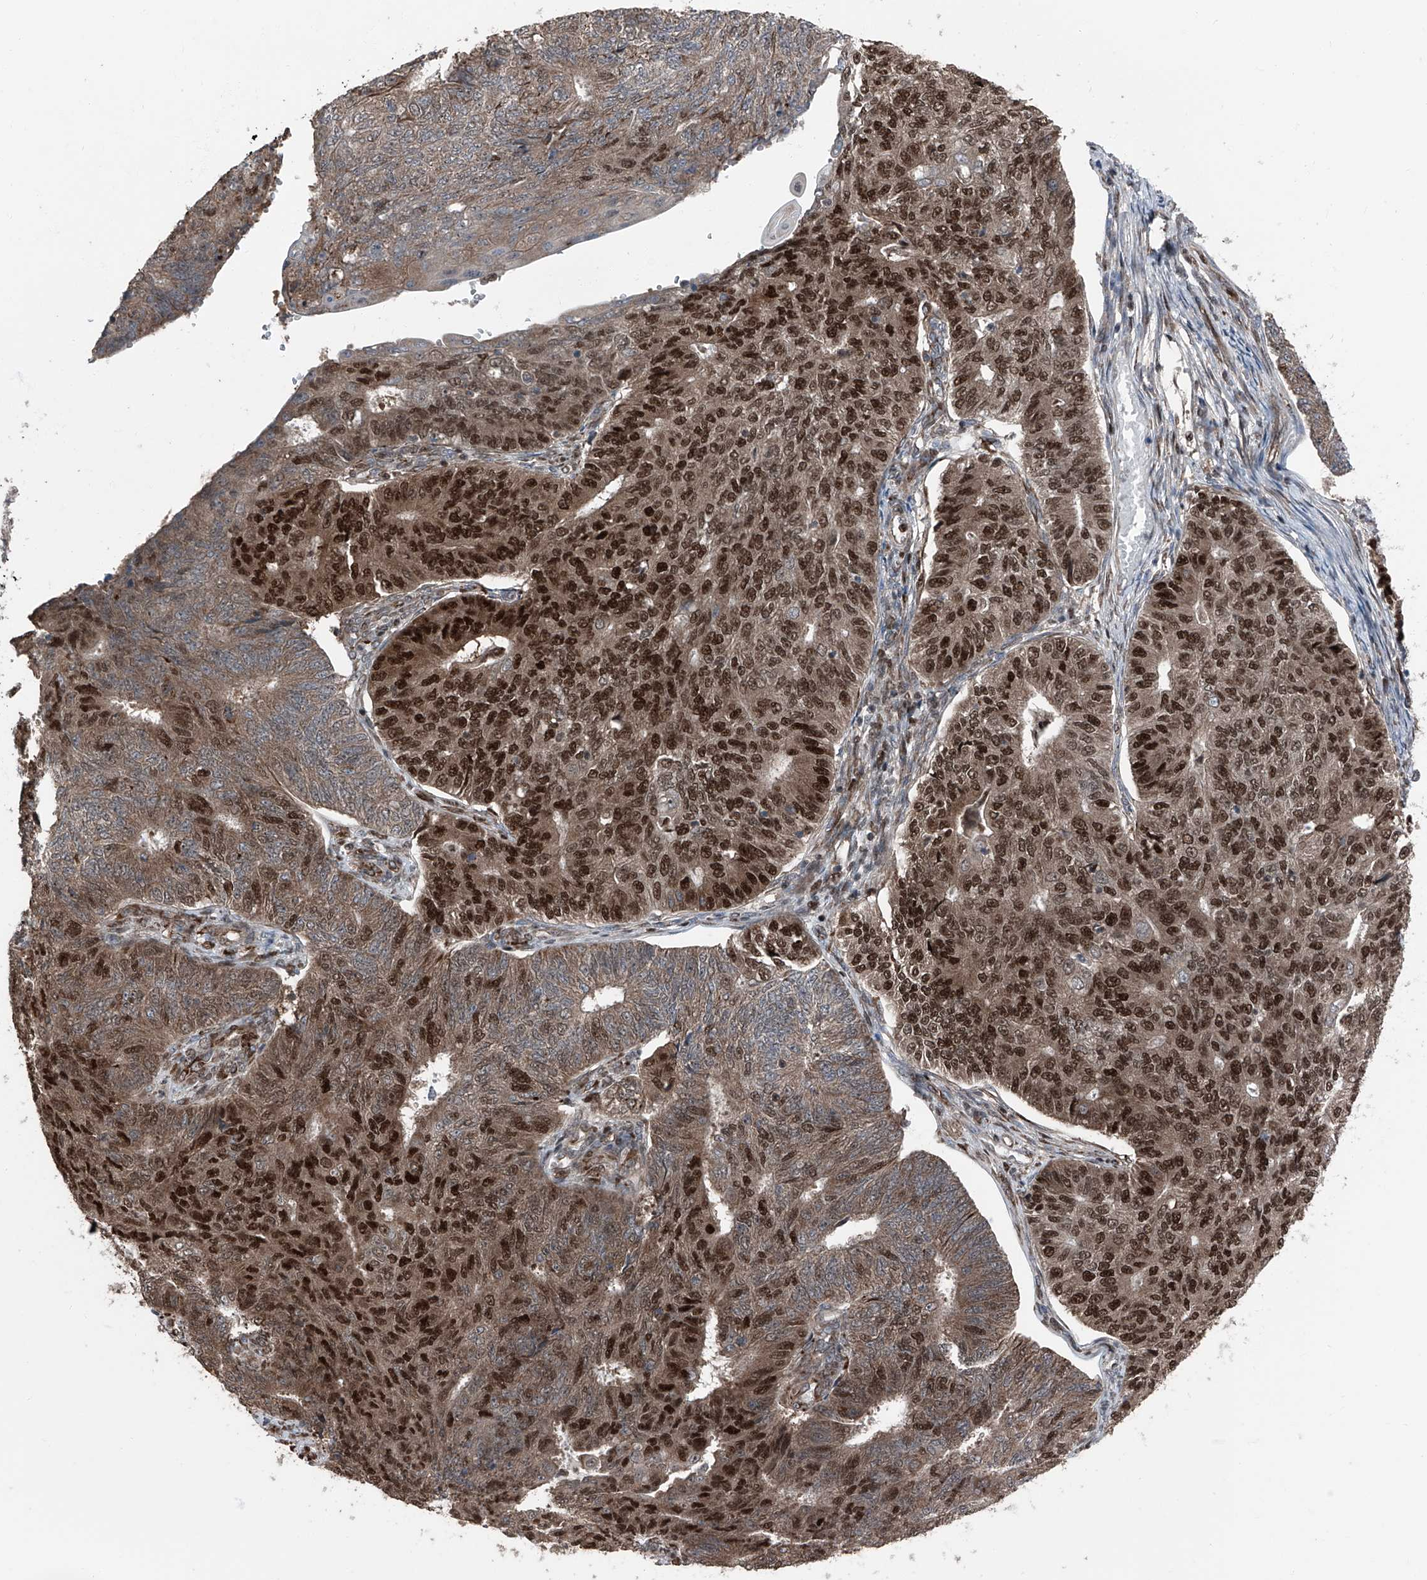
{"staining": {"intensity": "strong", "quantity": ">75%", "location": "cytoplasmic/membranous,nuclear"}, "tissue": "endometrial cancer", "cell_type": "Tumor cells", "image_type": "cancer", "snomed": [{"axis": "morphology", "description": "Adenocarcinoma, NOS"}, {"axis": "topography", "description": "Endometrium"}], "caption": "Tumor cells exhibit high levels of strong cytoplasmic/membranous and nuclear positivity in approximately >75% of cells in adenocarcinoma (endometrial). The protein of interest is shown in brown color, while the nuclei are stained blue.", "gene": "FKBP5", "patient": {"sex": "female", "age": 32}}